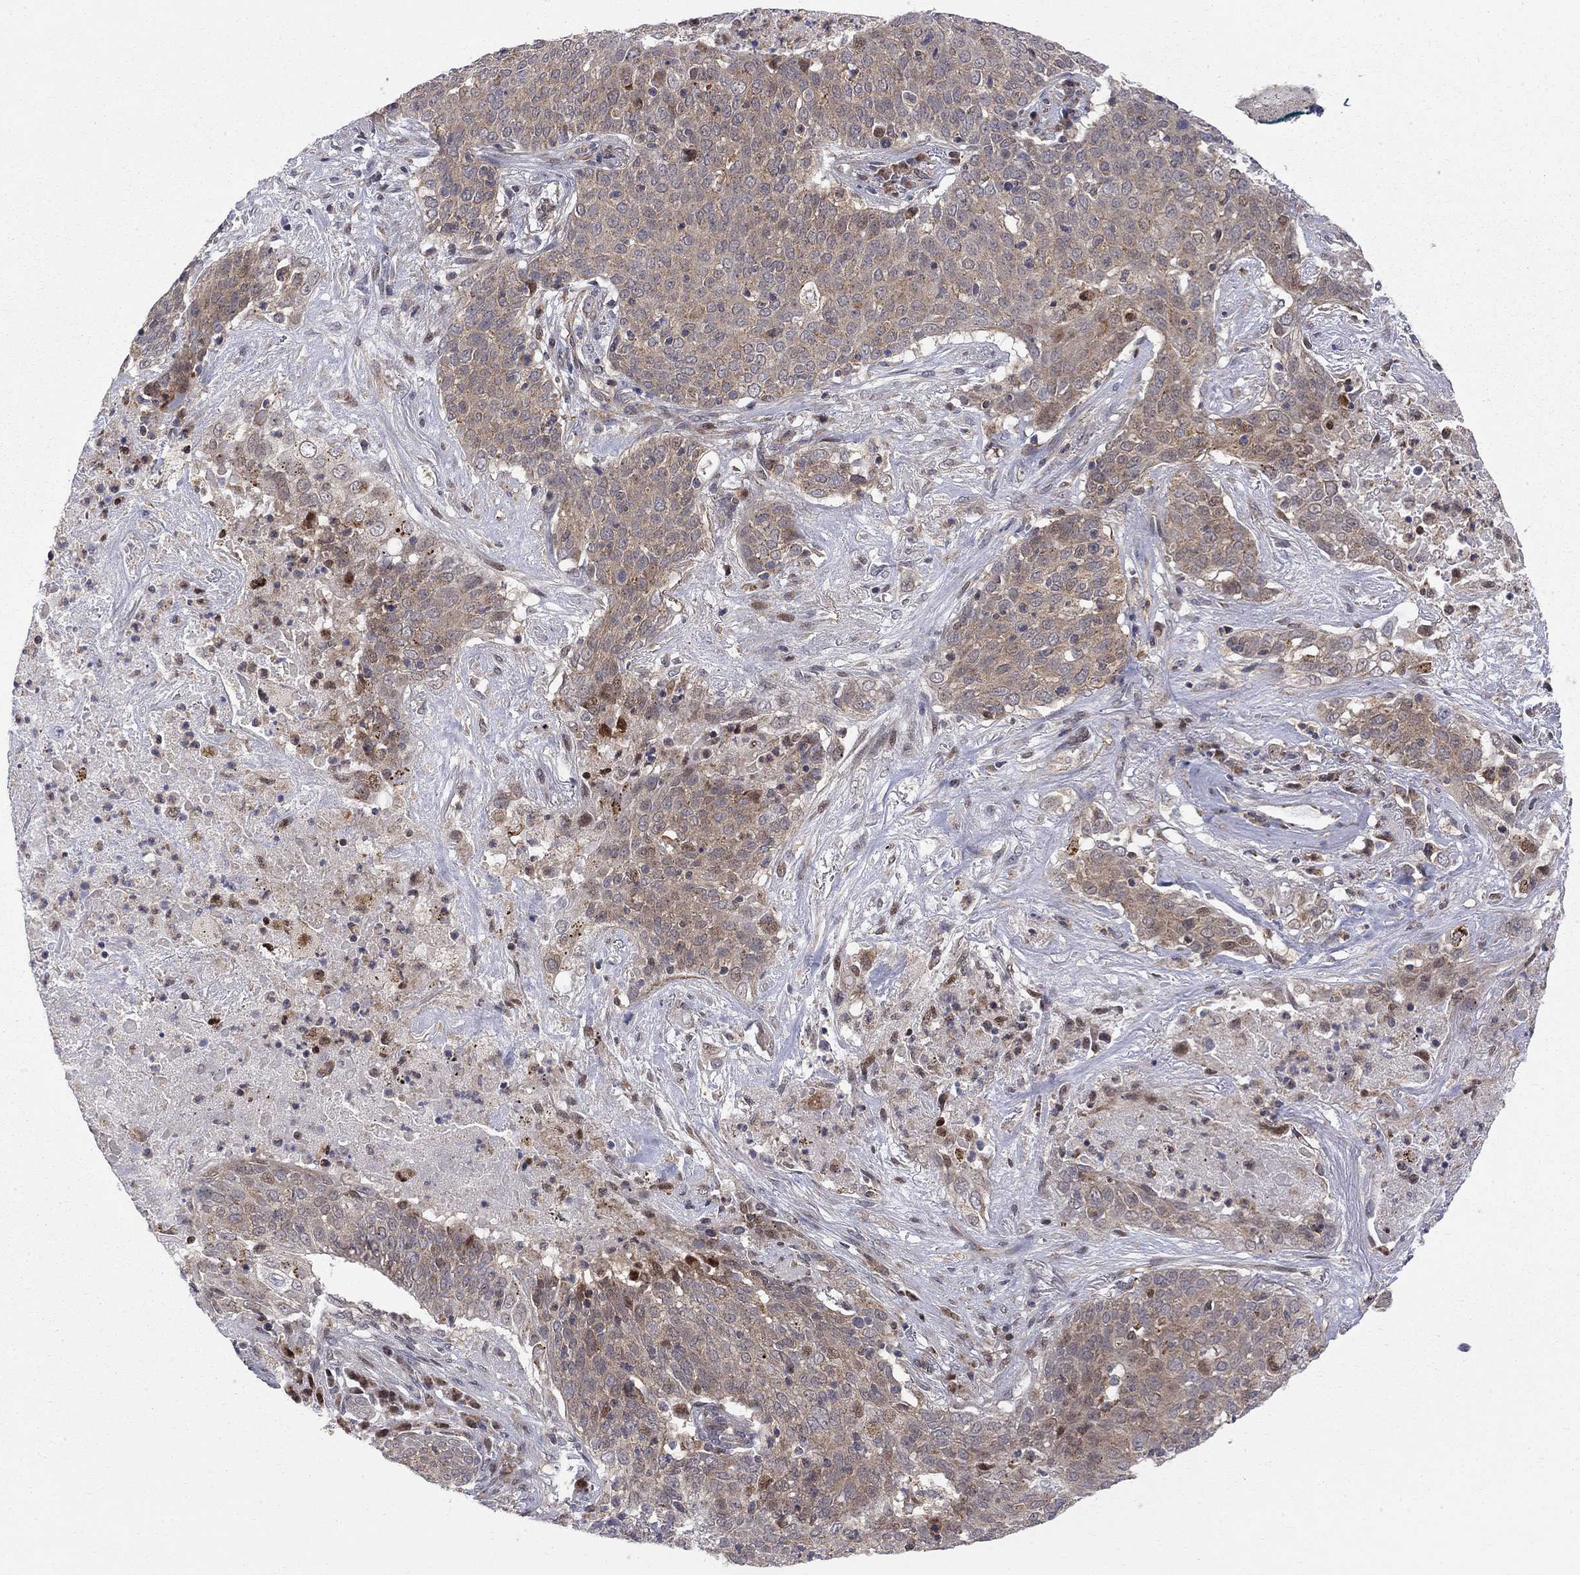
{"staining": {"intensity": "weak", "quantity": "<25%", "location": "cytoplasmic/membranous"}, "tissue": "lung cancer", "cell_type": "Tumor cells", "image_type": "cancer", "snomed": [{"axis": "morphology", "description": "Squamous cell carcinoma, NOS"}, {"axis": "topography", "description": "Lung"}], "caption": "The image shows no significant positivity in tumor cells of squamous cell carcinoma (lung).", "gene": "ELOB", "patient": {"sex": "male", "age": 82}}